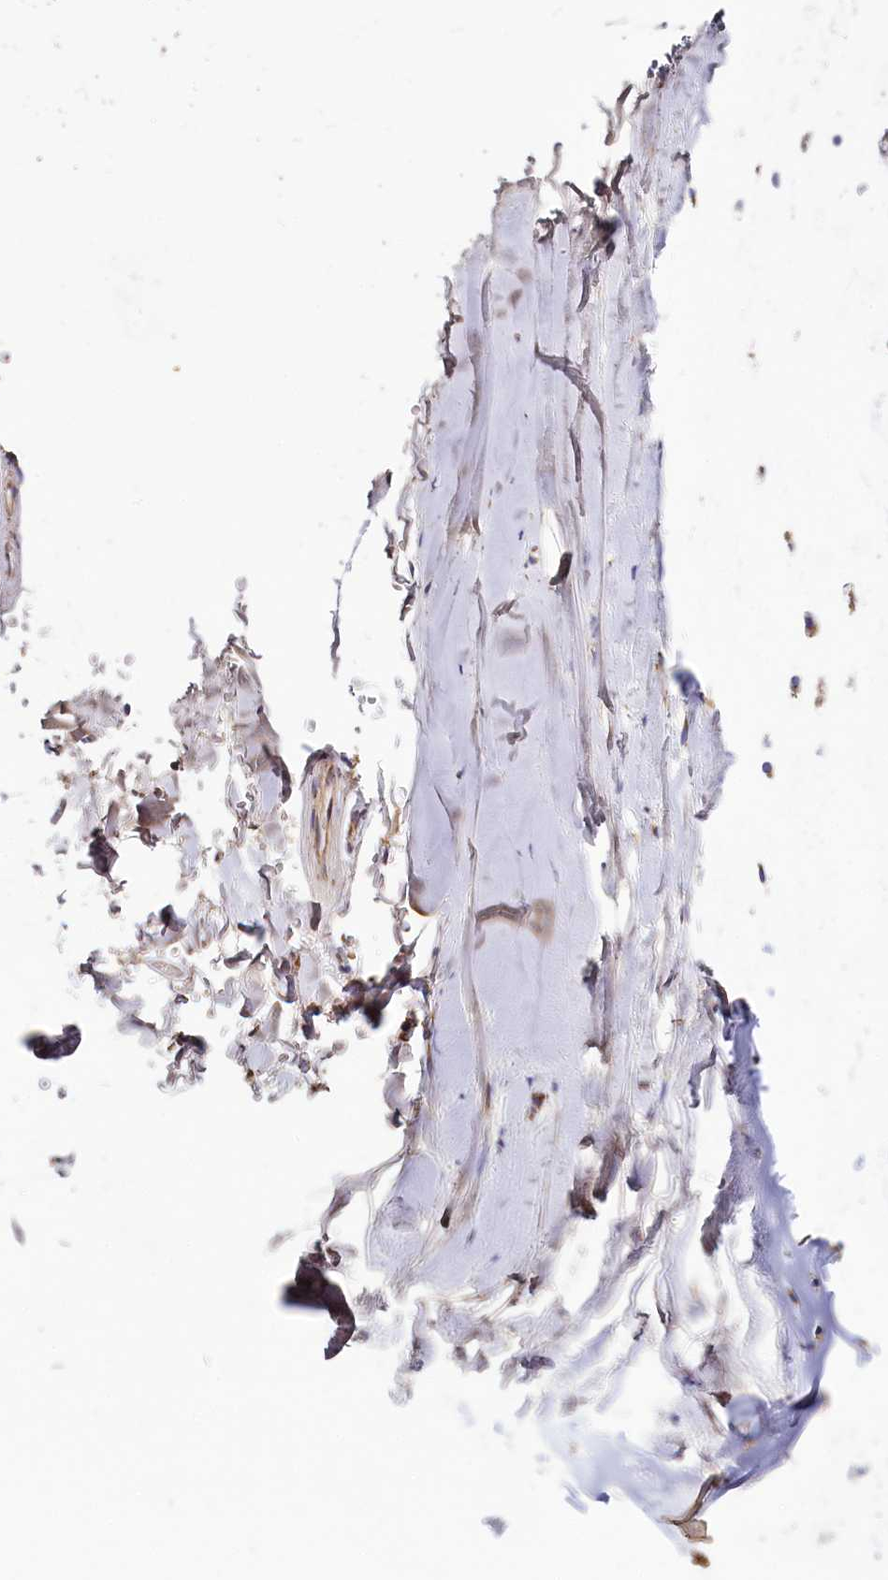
{"staining": {"intensity": "moderate", "quantity": "25%-75%", "location": "cytoplasmic/membranous"}, "tissue": "adipose tissue", "cell_type": "Adipocytes", "image_type": "normal", "snomed": [{"axis": "morphology", "description": "Normal tissue, NOS"}, {"axis": "topography", "description": "Lymph node"}, {"axis": "topography", "description": "Bronchus"}], "caption": "A high-resolution image shows immunohistochemistry staining of unremarkable adipose tissue, which shows moderate cytoplasmic/membranous staining in approximately 25%-75% of adipocytes. Using DAB (3,3'-diaminobenzidine) (brown) and hematoxylin (blue) stains, captured at high magnification using brightfield microscopy.", "gene": "NUDT15", "patient": {"sex": "male", "age": 63}}